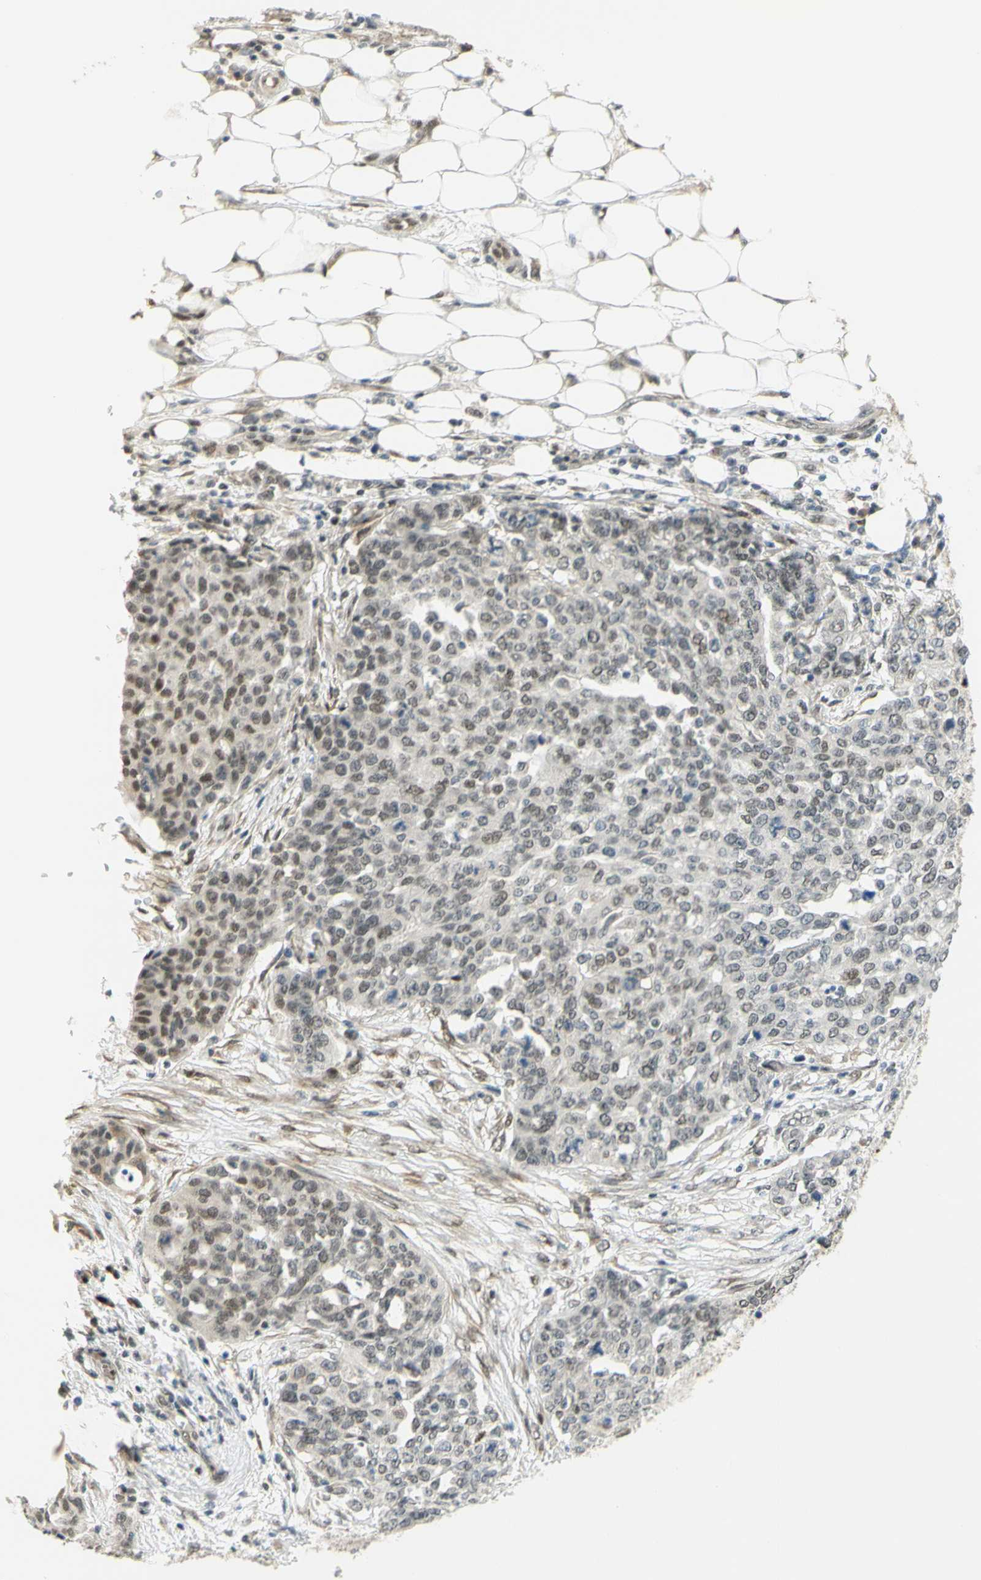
{"staining": {"intensity": "weak", "quantity": ">75%", "location": "nuclear"}, "tissue": "ovarian cancer", "cell_type": "Tumor cells", "image_type": "cancer", "snomed": [{"axis": "morphology", "description": "Cystadenocarcinoma, serous, NOS"}, {"axis": "topography", "description": "Soft tissue"}, {"axis": "topography", "description": "Ovary"}], "caption": "Ovarian cancer was stained to show a protein in brown. There is low levels of weak nuclear expression in about >75% of tumor cells. (DAB (3,3'-diaminobenzidine) IHC, brown staining for protein, blue staining for nuclei).", "gene": "DDX1", "patient": {"sex": "female", "age": 57}}